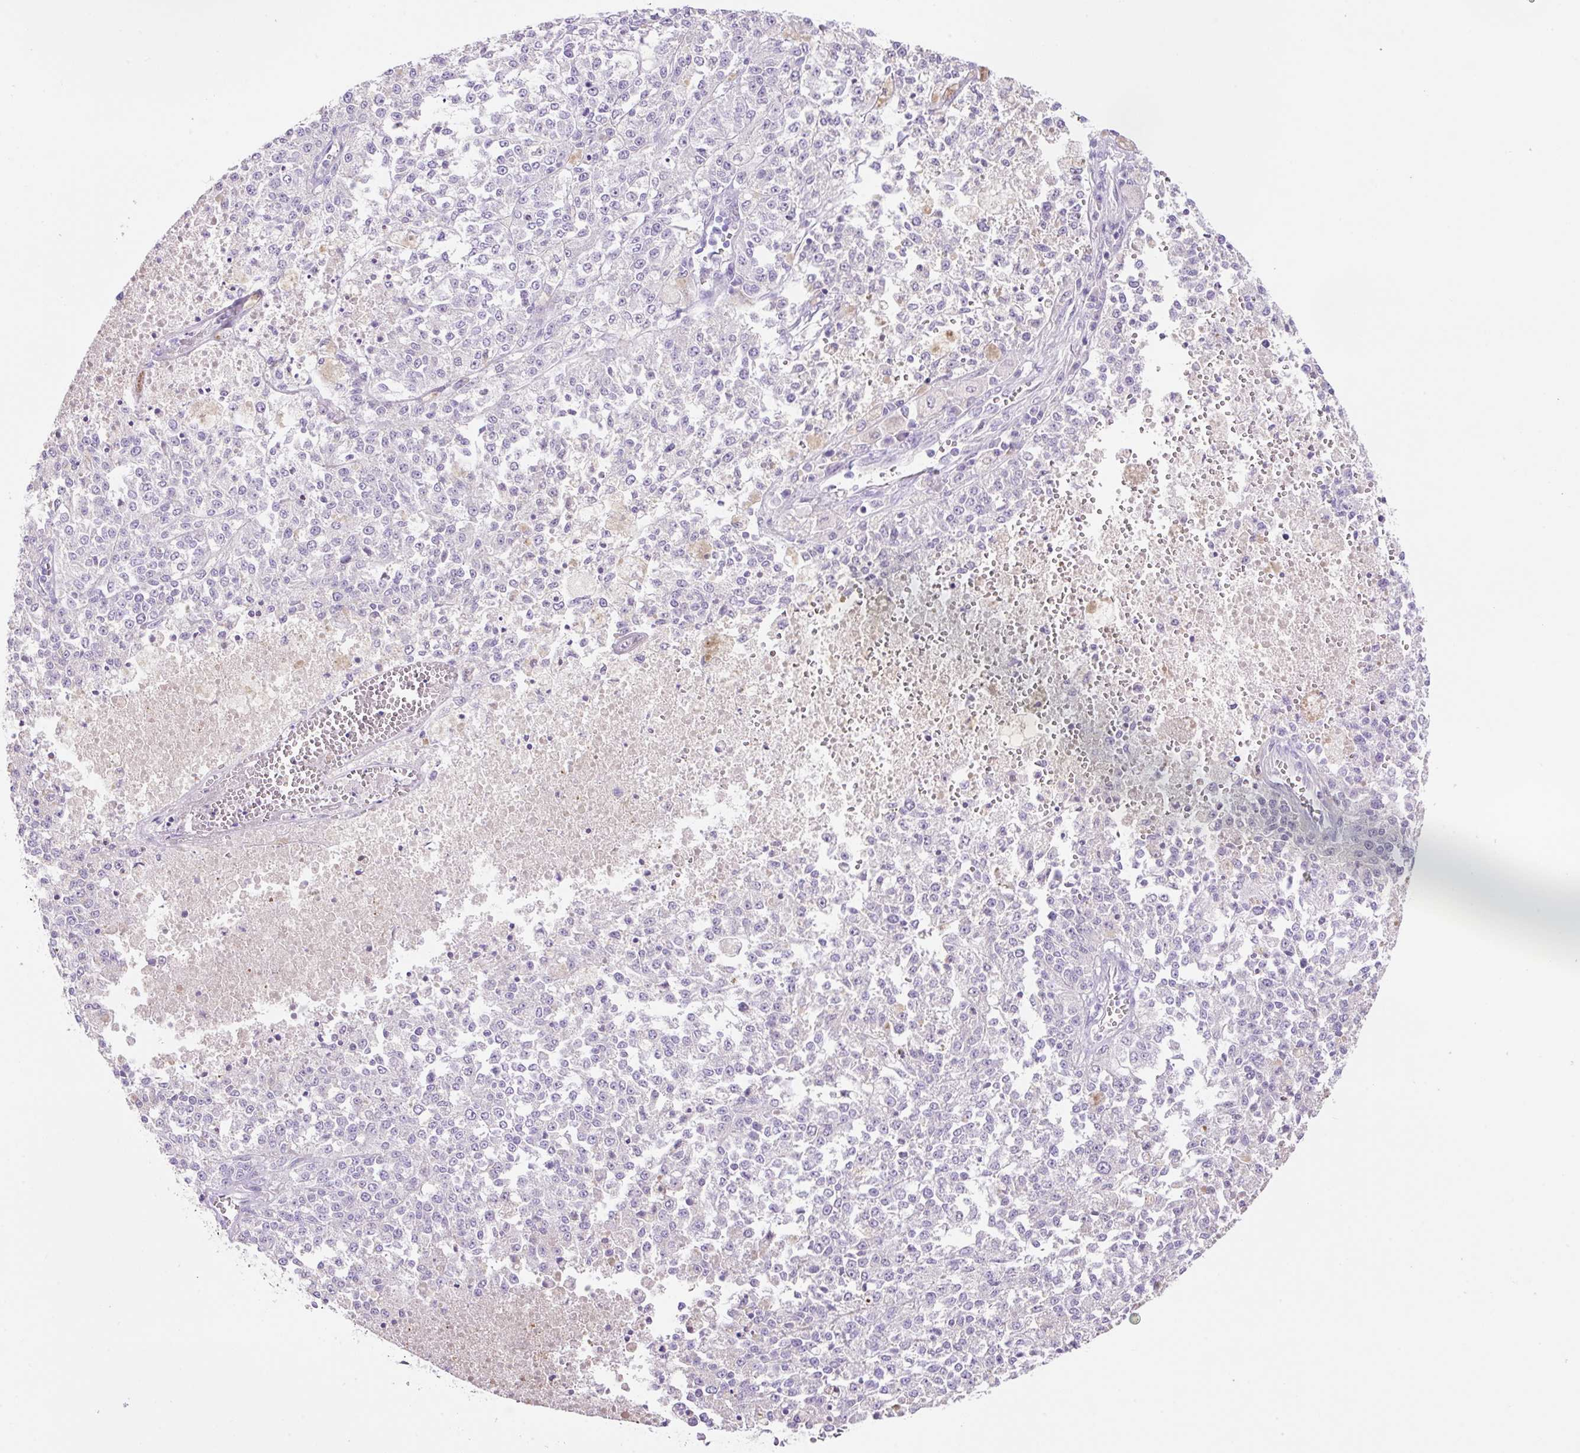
{"staining": {"intensity": "negative", "quantity": "none", "location": "none"}, "tissue": "melanoma", "cell_type": "Tumor cells", "image_type": "cancer", "snomed": [{"axis": "morphology", "description": "Malignant melanoma, NOS"}, {"axis": "topography", "description": "Skin"}], "caption": "There is no significant expression in tumor cells of melanoma.", "gene": "NDST3", "patient": {"sex": "female", "age": 64}}